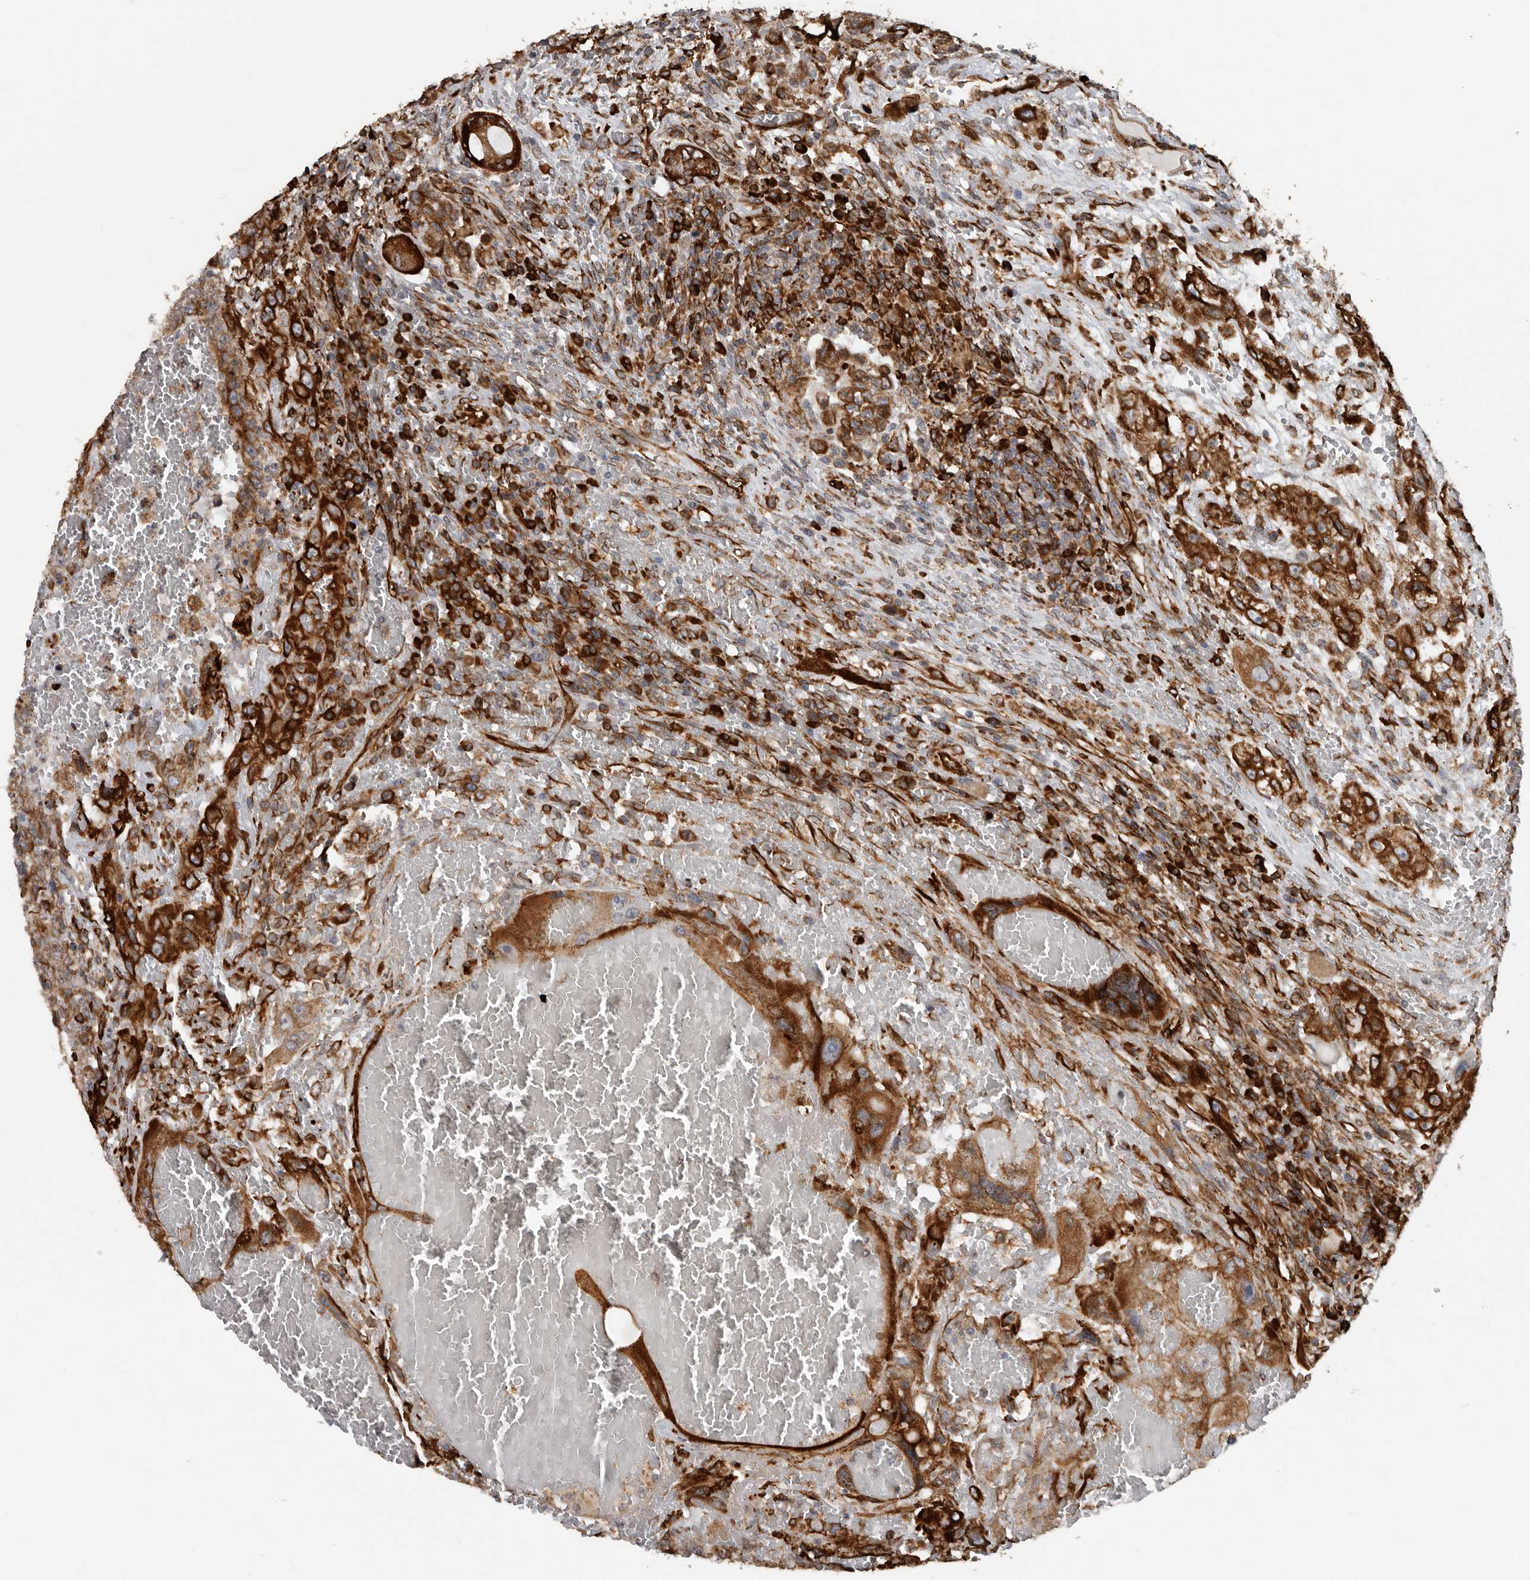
{"staining": {"intensity": "strong", "quantity": ">75%", "location": "cytoplasmic/membranous"}, "tissue": "testis cancer", "cell_type": "Tumor cells", "image_type": "cancer", "snomed": [{"axis": "morphology", "description": "Carcinoma, Embryonal, NOS"}, {"axis": "topography", "description": "Testis"}], "caption": "This image displays testis embryonal carcinoma stained with immunohistochemistry to label a protein in brown. The cytoplasmic/membranous of tumor cells show strong positivity for the protein. Nuclei are counter-stained blue.", "gene": "CEP350", "patient": {"sex": "male", "age": 26}}